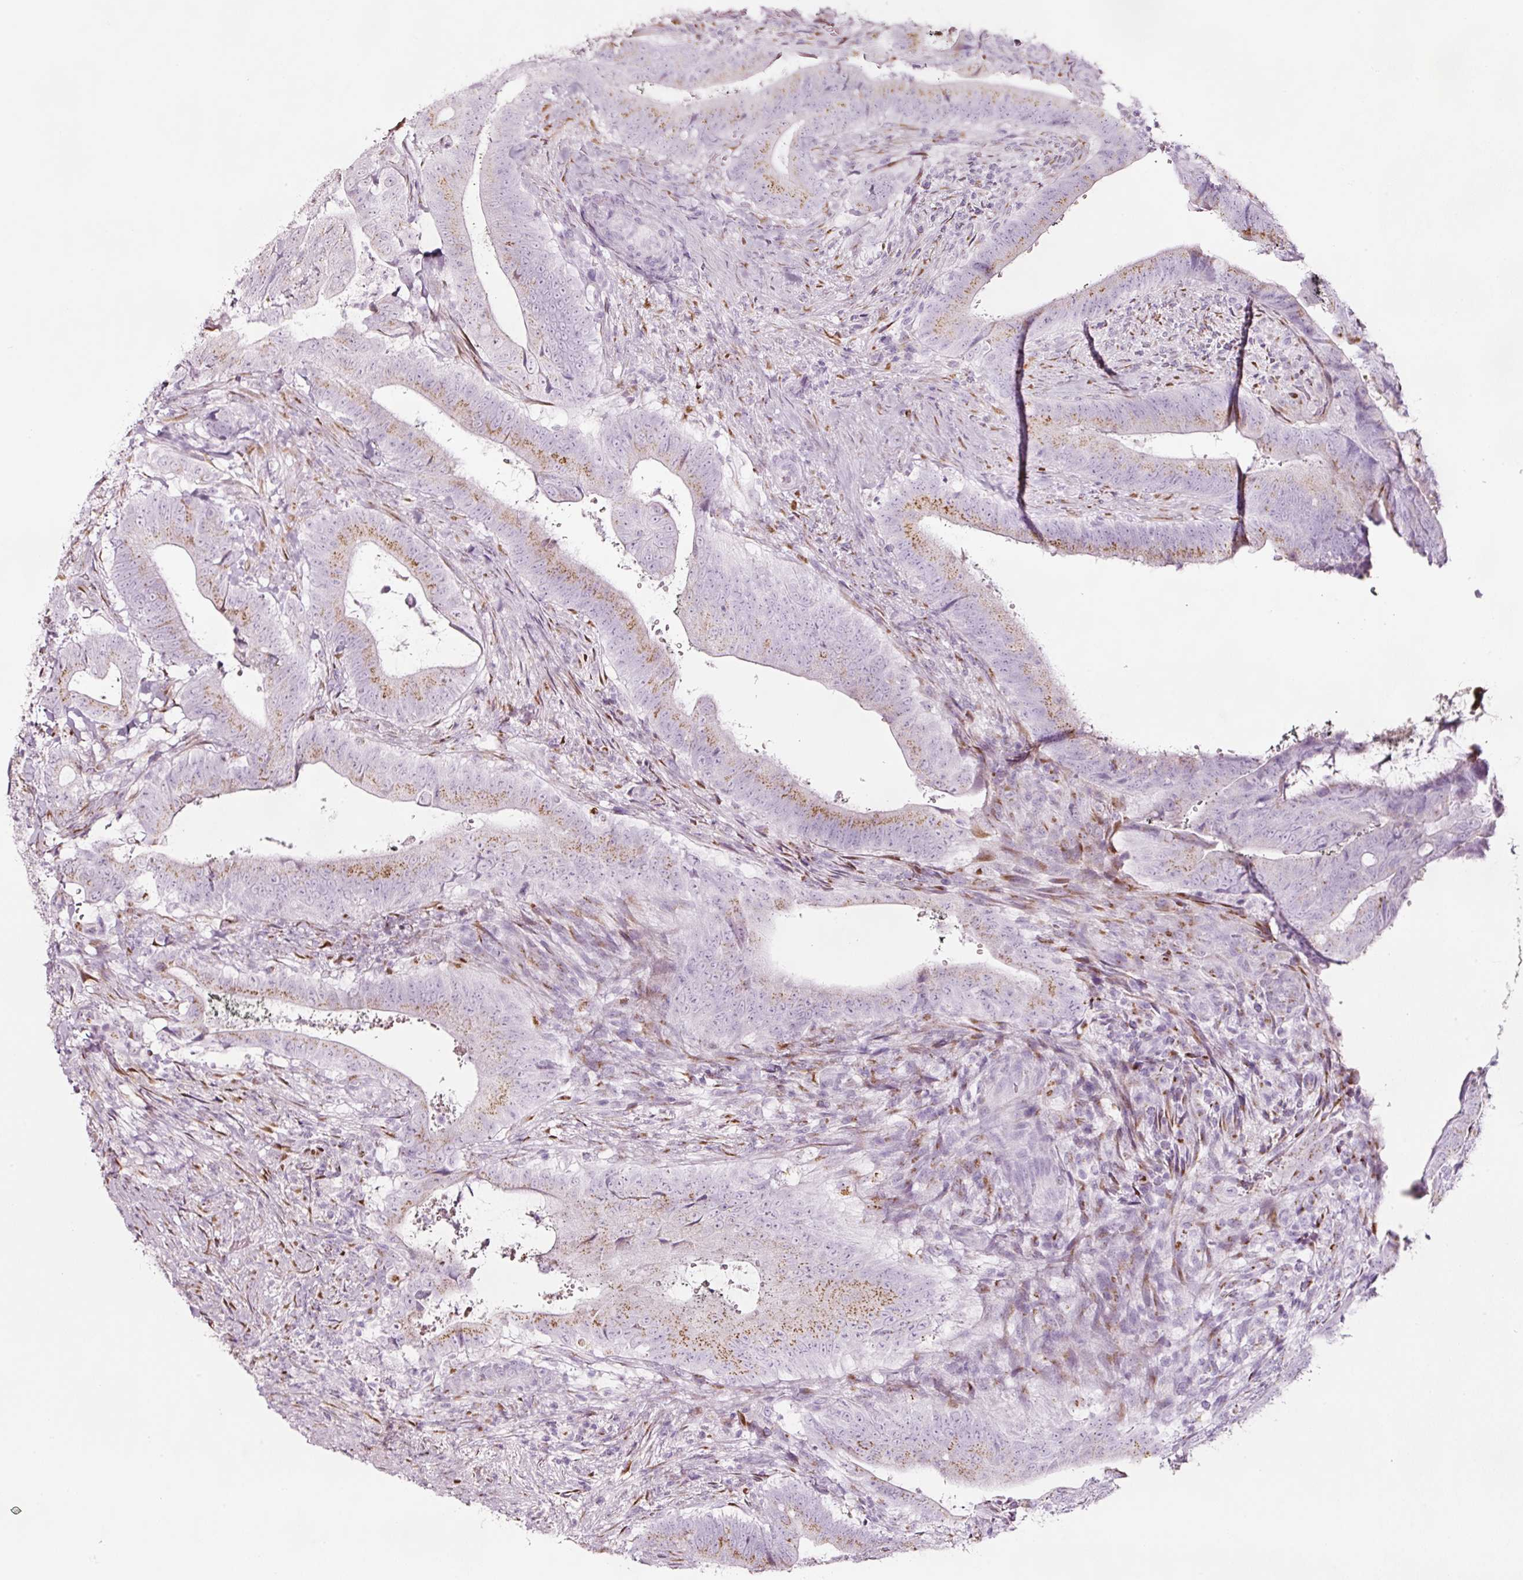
{"staining": {"intensity": "moderate", "quantity": "25%-75%", "location": "cytoplasmic/membranous"}, "tissue": "colorectal cancer", "cell_type": "Tumor cells", "image_type": "cancer", "snomed": [{"axis": "morphology", "description": "Adenocarcinoma, NOS"}, {"axis": "topography", "description": "Colon"}], "caption": "The photomicrograph exhibits staining of adenocarcinoma (colorectal), revealing moderate cytoplasmic/membranous protein positivity (brown color) within tumor cells.", "gene": "SDF4", "patient": {"sex": "female", "age": 43}}